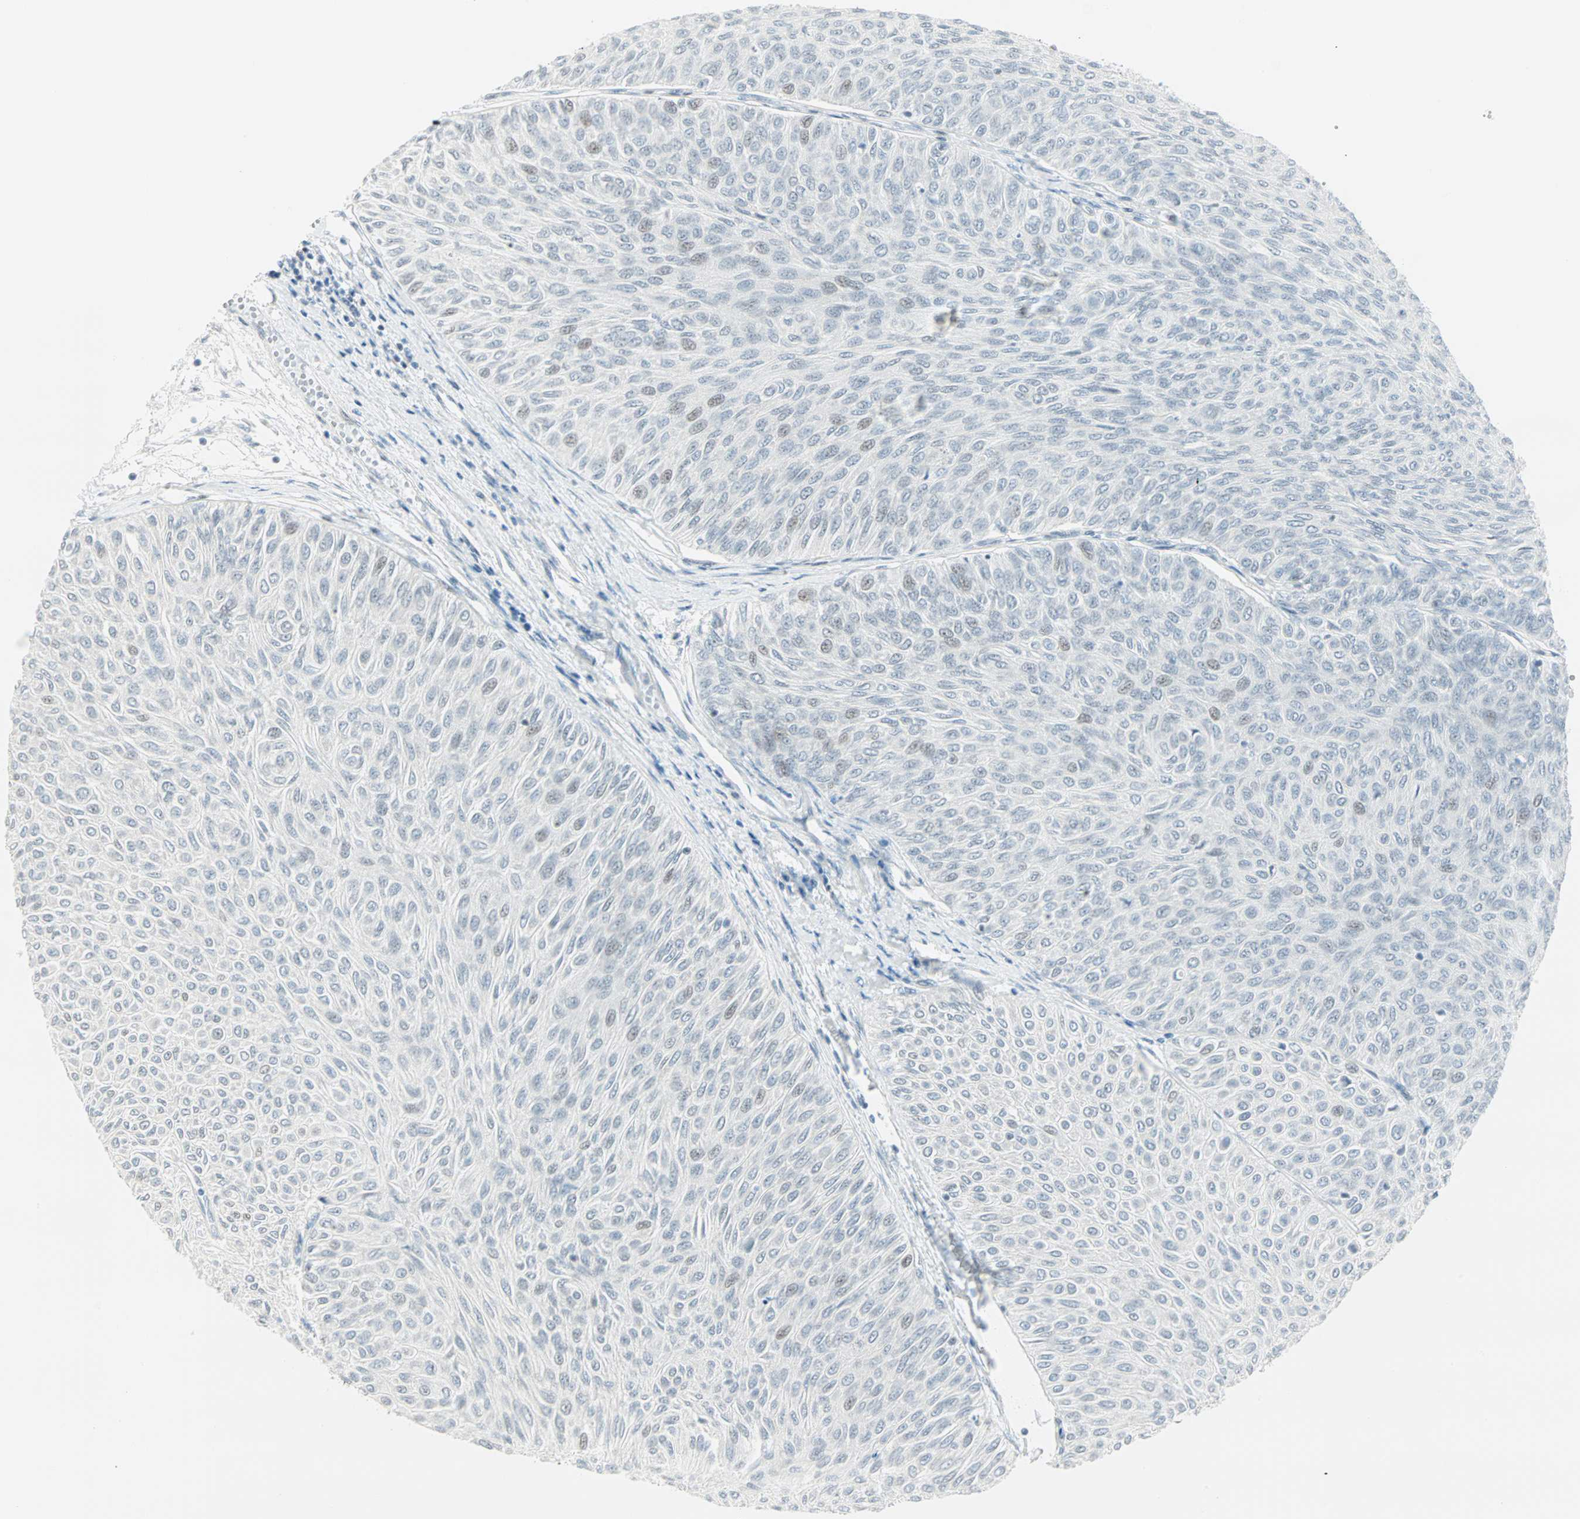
{"staining": {"intensity": "negative", "quantity": "none", "location": "none"}, "tissue": "urothelial cancer", "cell_type": "Tumor cells", "image_type": "cancer", "snomed": [{"axis": "morphology", "description": "Urothelial carcinoma, Low grade"}, {"axis": "topography", "description": "Urinary bladder"}], "caption": "Tumor cells are negative for protein expression in human urothelial cancer.", "gene": "PKNOX1", "patient": {"sex": "male", "age": 78}}